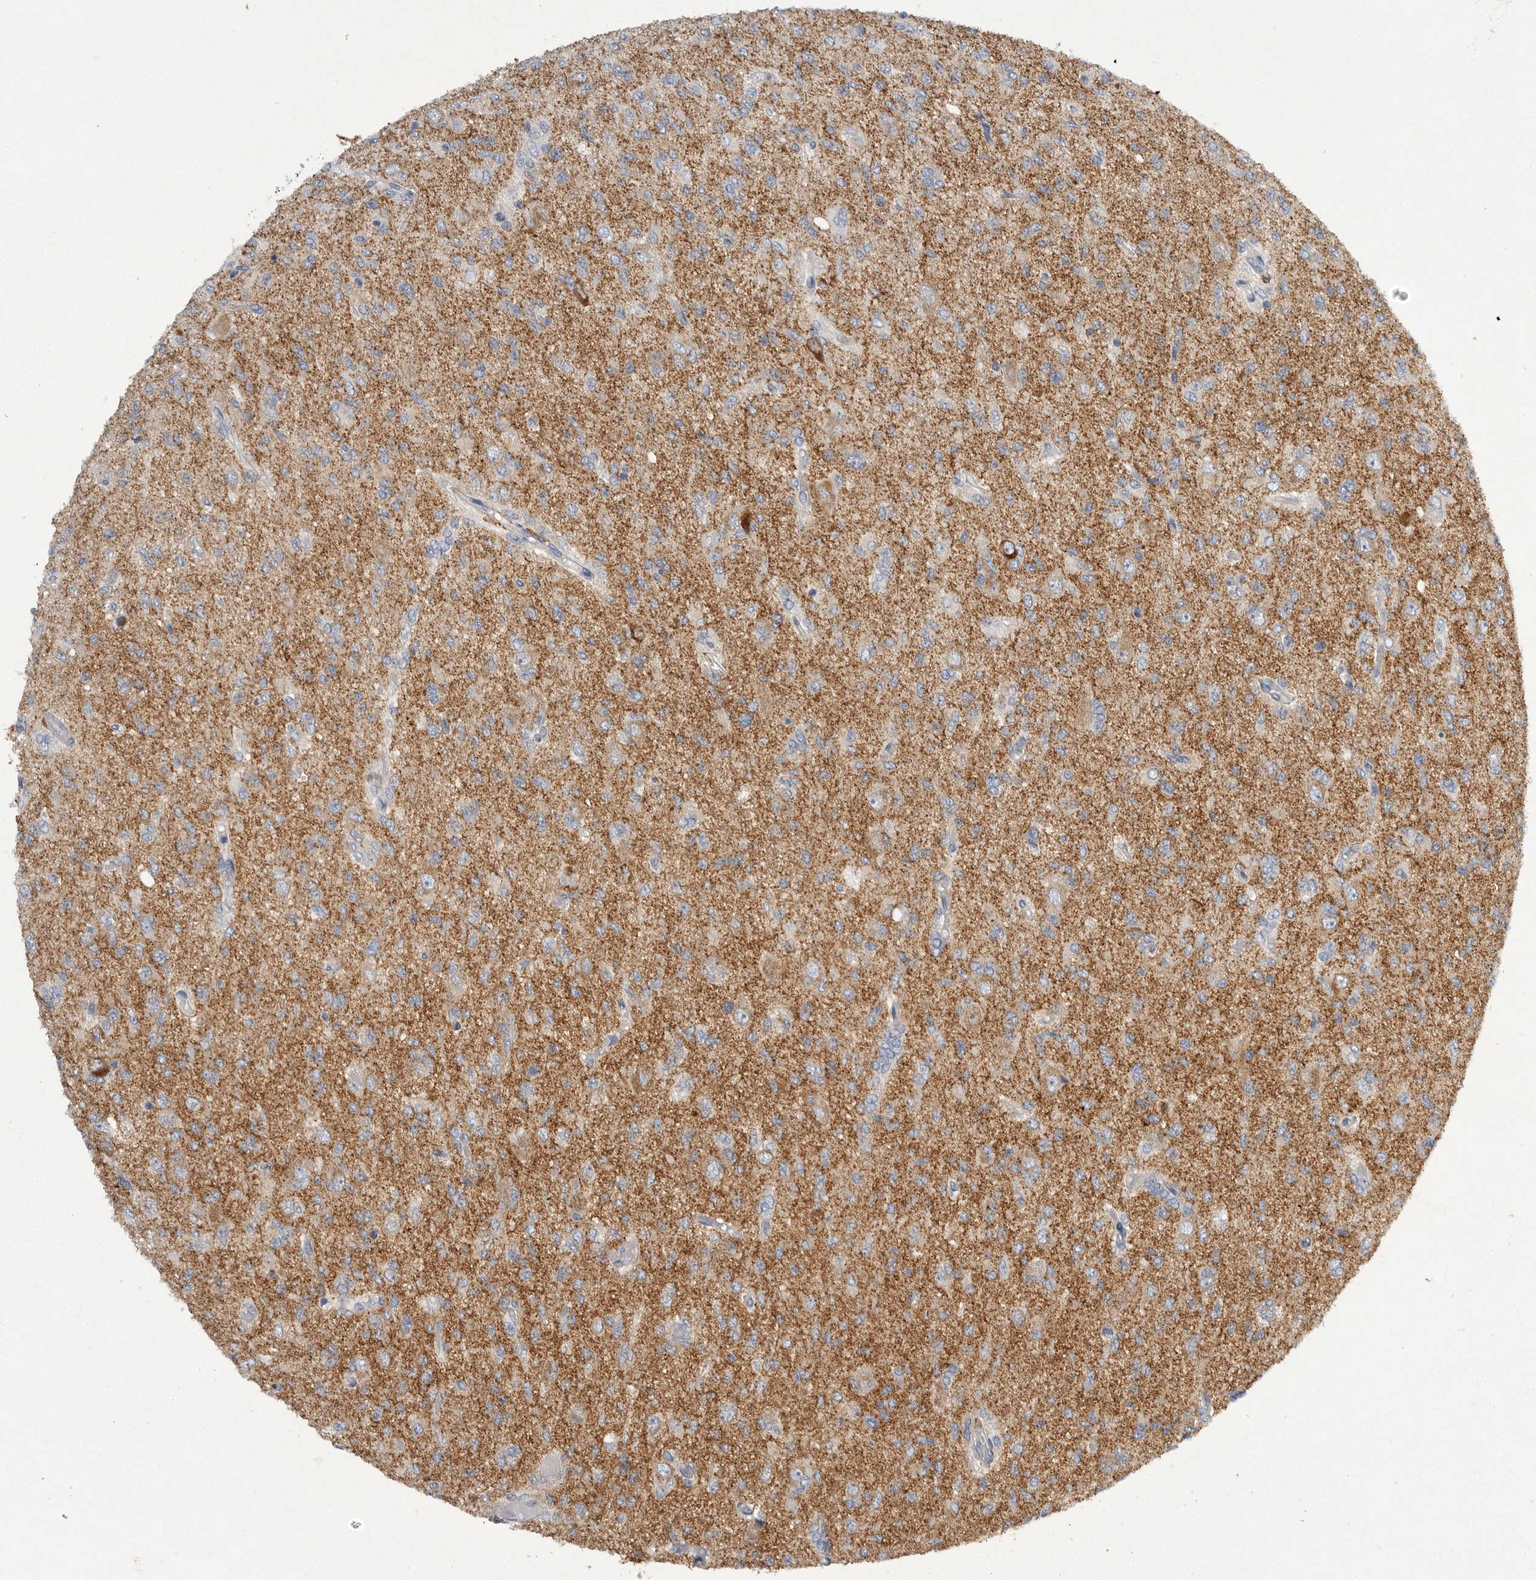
{"staining": {"intensity": "negative", "quantity": "none", "location": "none"}, "tissue": "glioma", "cell_type": "Tumor cells", "image_type": "cancer", "snomed": [{"axis": "morphology", "description": "Glioma, malignant, High grade"}, {"axis": "topography", "description": "Brain"}], "caption": "High power microscopy photomicrograph of an immunohistochemistry image of malignant glioma (high-grade), revealing no significant staining in tumor cells.", "gene": "EDEM3", "patient": {"sex": "female", "age": 59}}